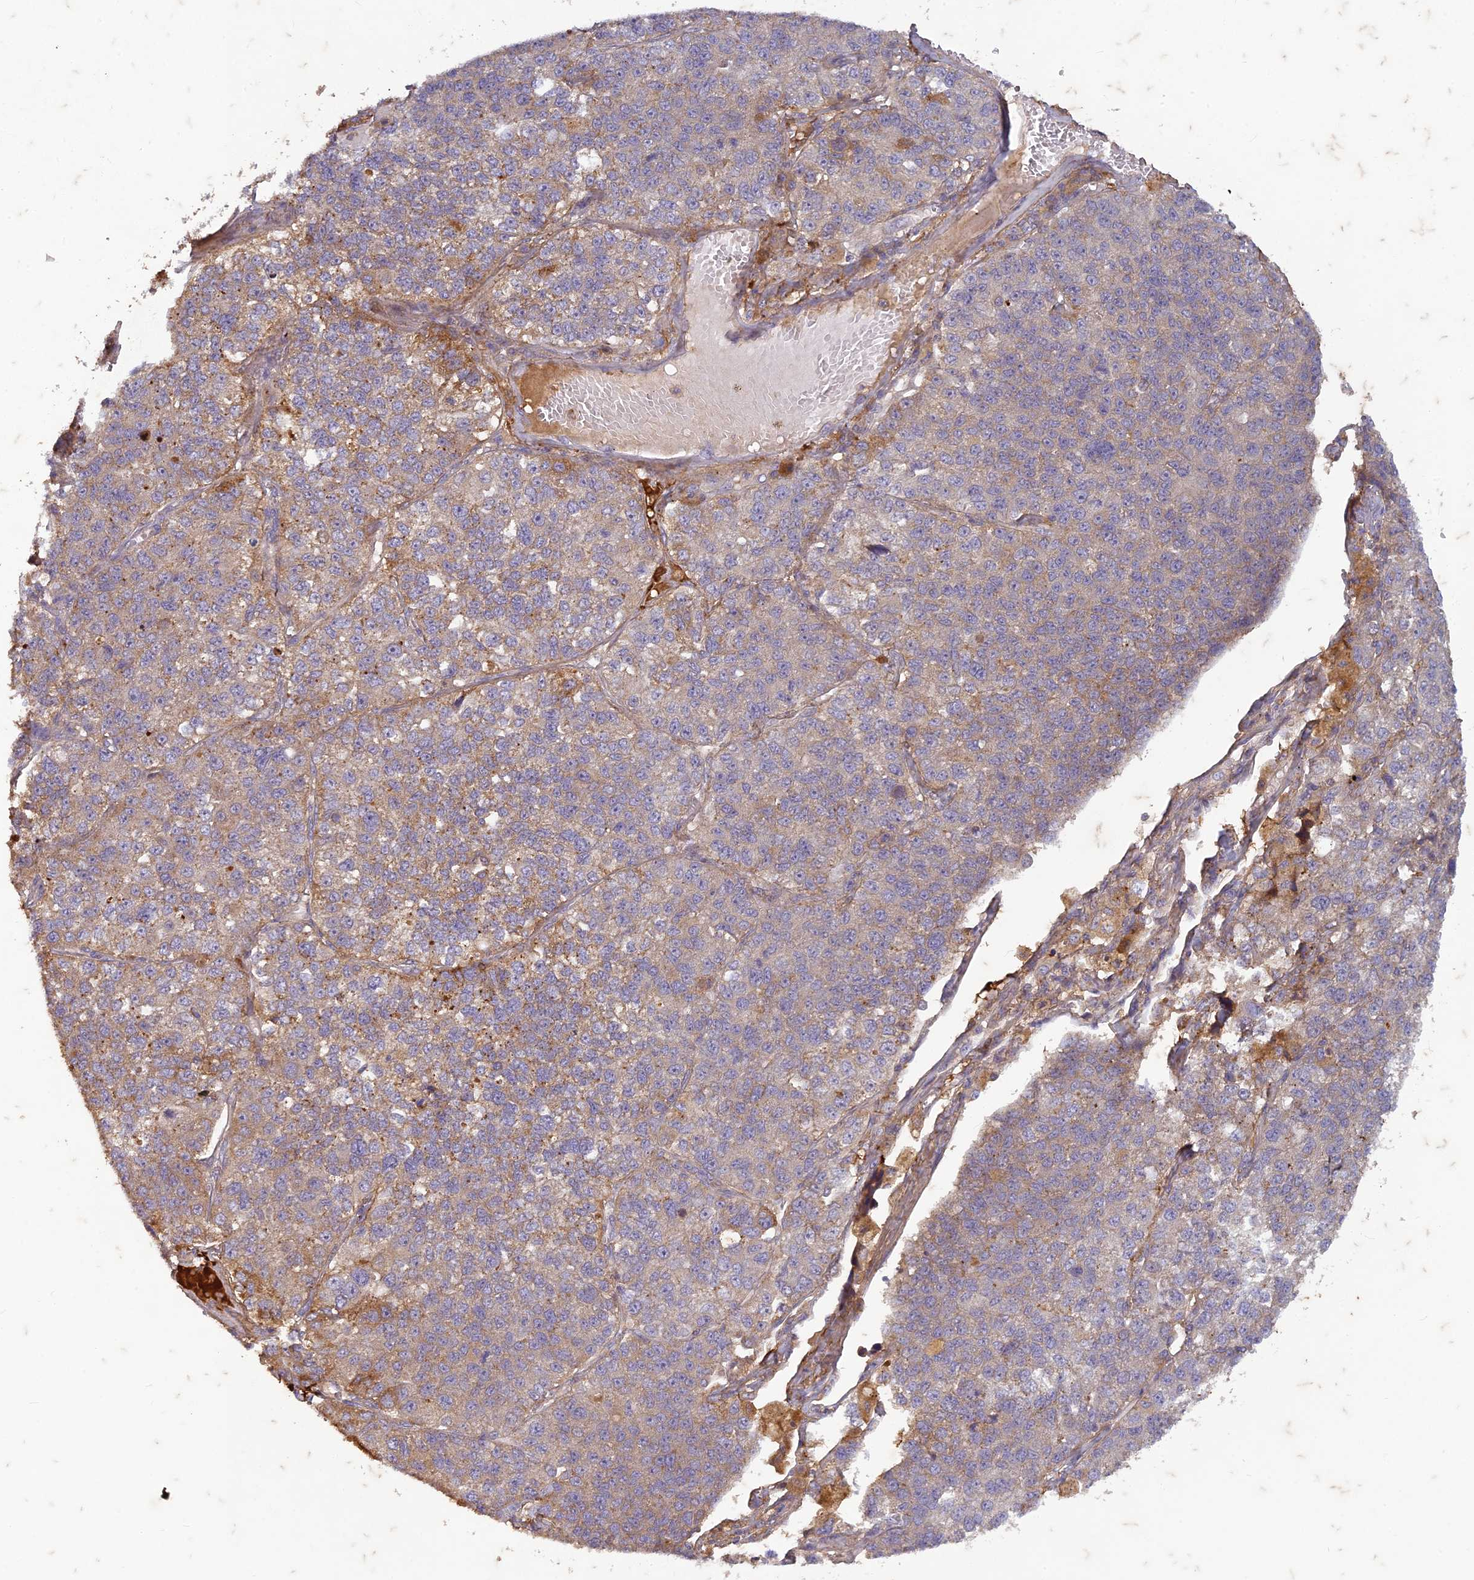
{"staining": {"intensity": "weak", "quantity": "25%-75%", "location": "cytoplasmic/membranous"}, "tissue": "lung cancer", "cell_type": "Tumor cells", "image_type": "cancer", "snomed": [{"axis": "morphology", "description": "Adenocarcinoma, NOS"}, {"axis": "topography", "description": "Lung"}], "caption": "Lung adenocarcinoma stained with immunohistochemistry shows weak cytoplasmic/membranous expression in about 25%-75% of tumor cells.", "gene": "TCF25", "patient": {"sex": "male", "age": 49}}